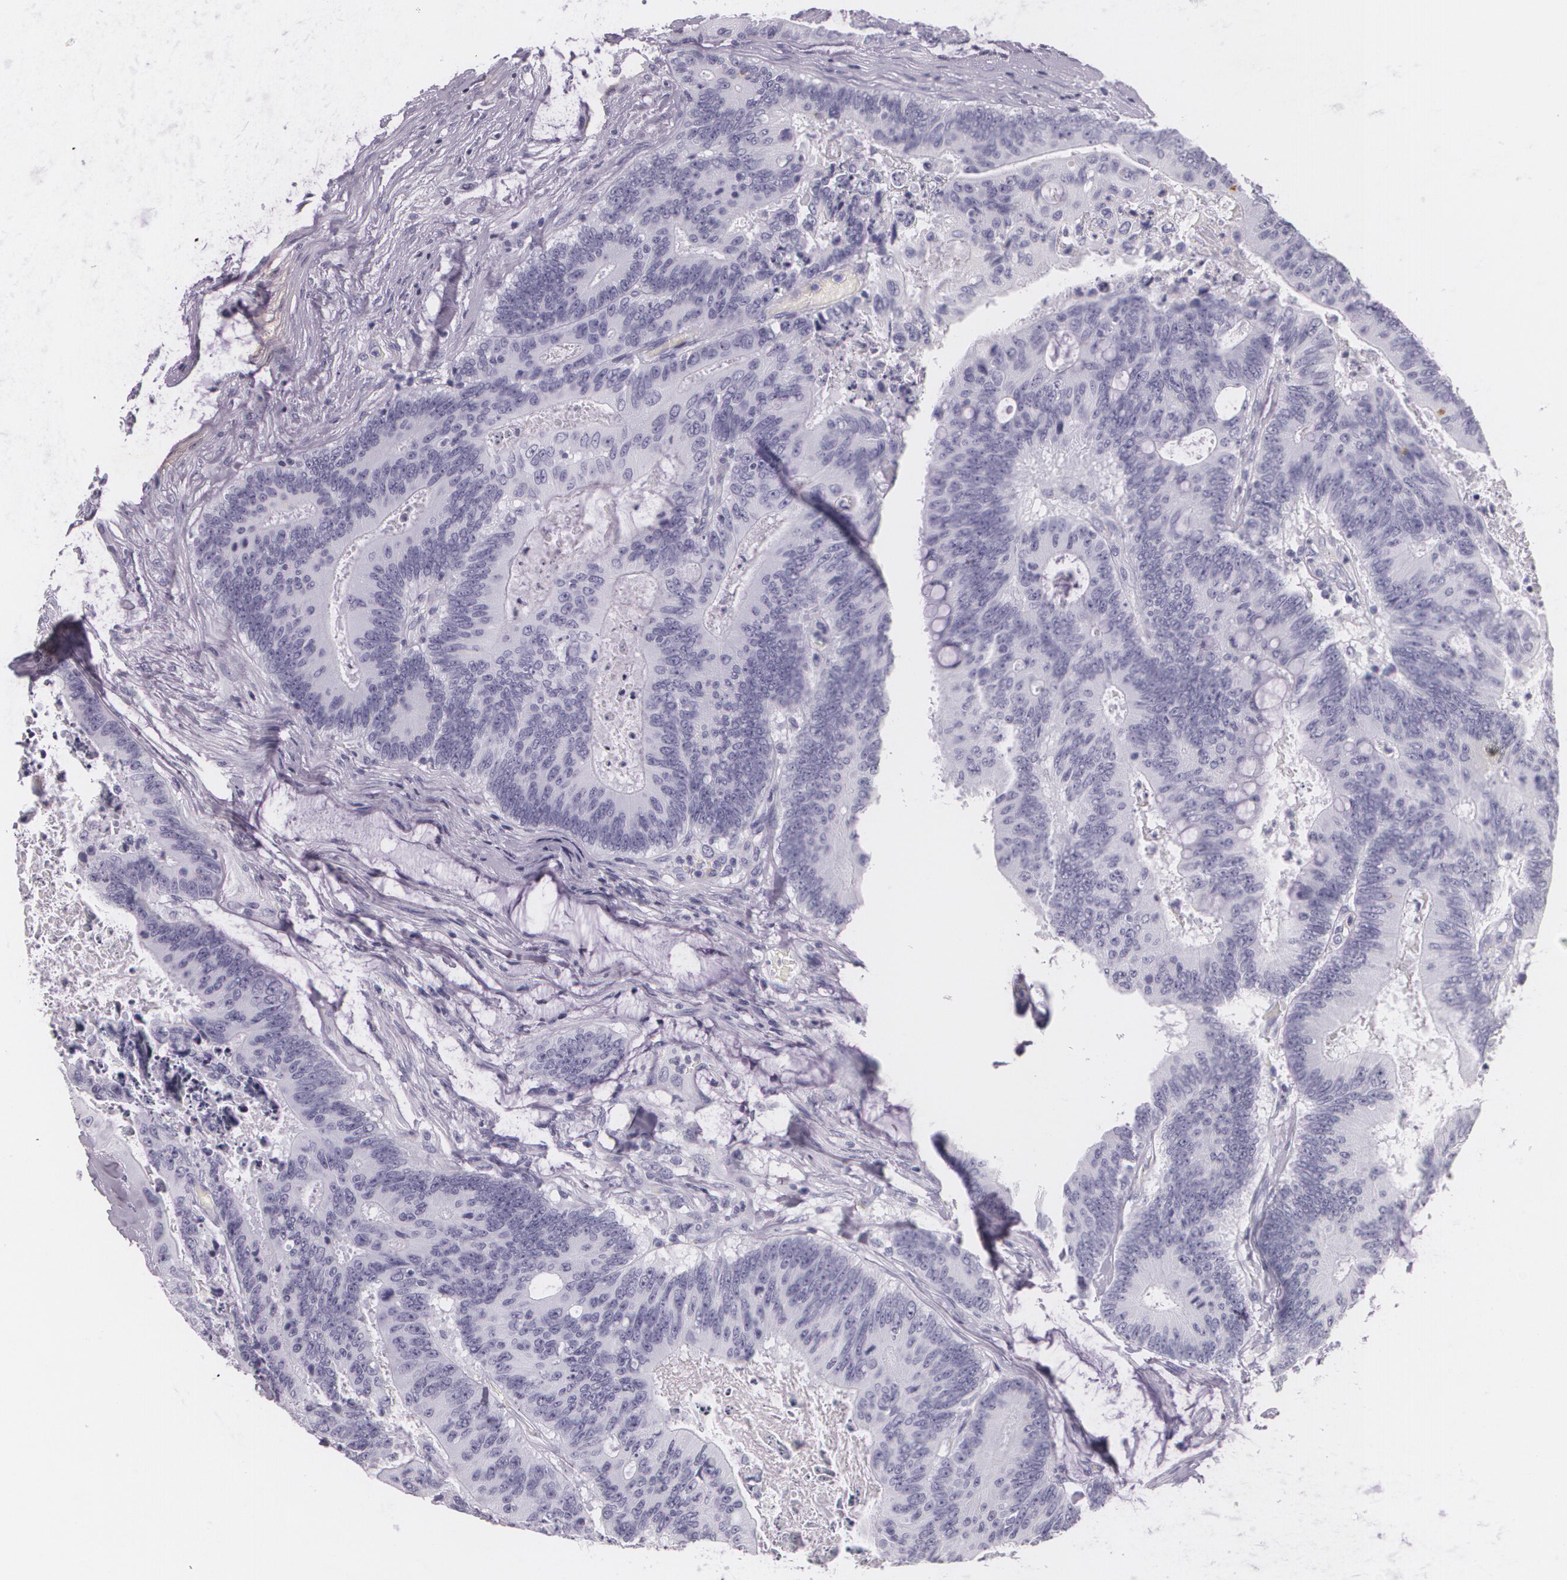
{"staining": {"intensity": "negative", "quantity": "none", "location": "none"}, "tissue": "colorectal cancer", "cell_type": "Tumor cells", "image_type": "cancer", "snomed": [{"axis": "morphology", "description": "Adenocarcinoma, NOS"}, {"axis": "topography", "description": "Colon"}], "caption": "Human colorectal cancer stained for a protein using IHC exhibits no expression in tumor cells.", "gene": "DLG4", "patient": {"sex": "male", "age": 65}}